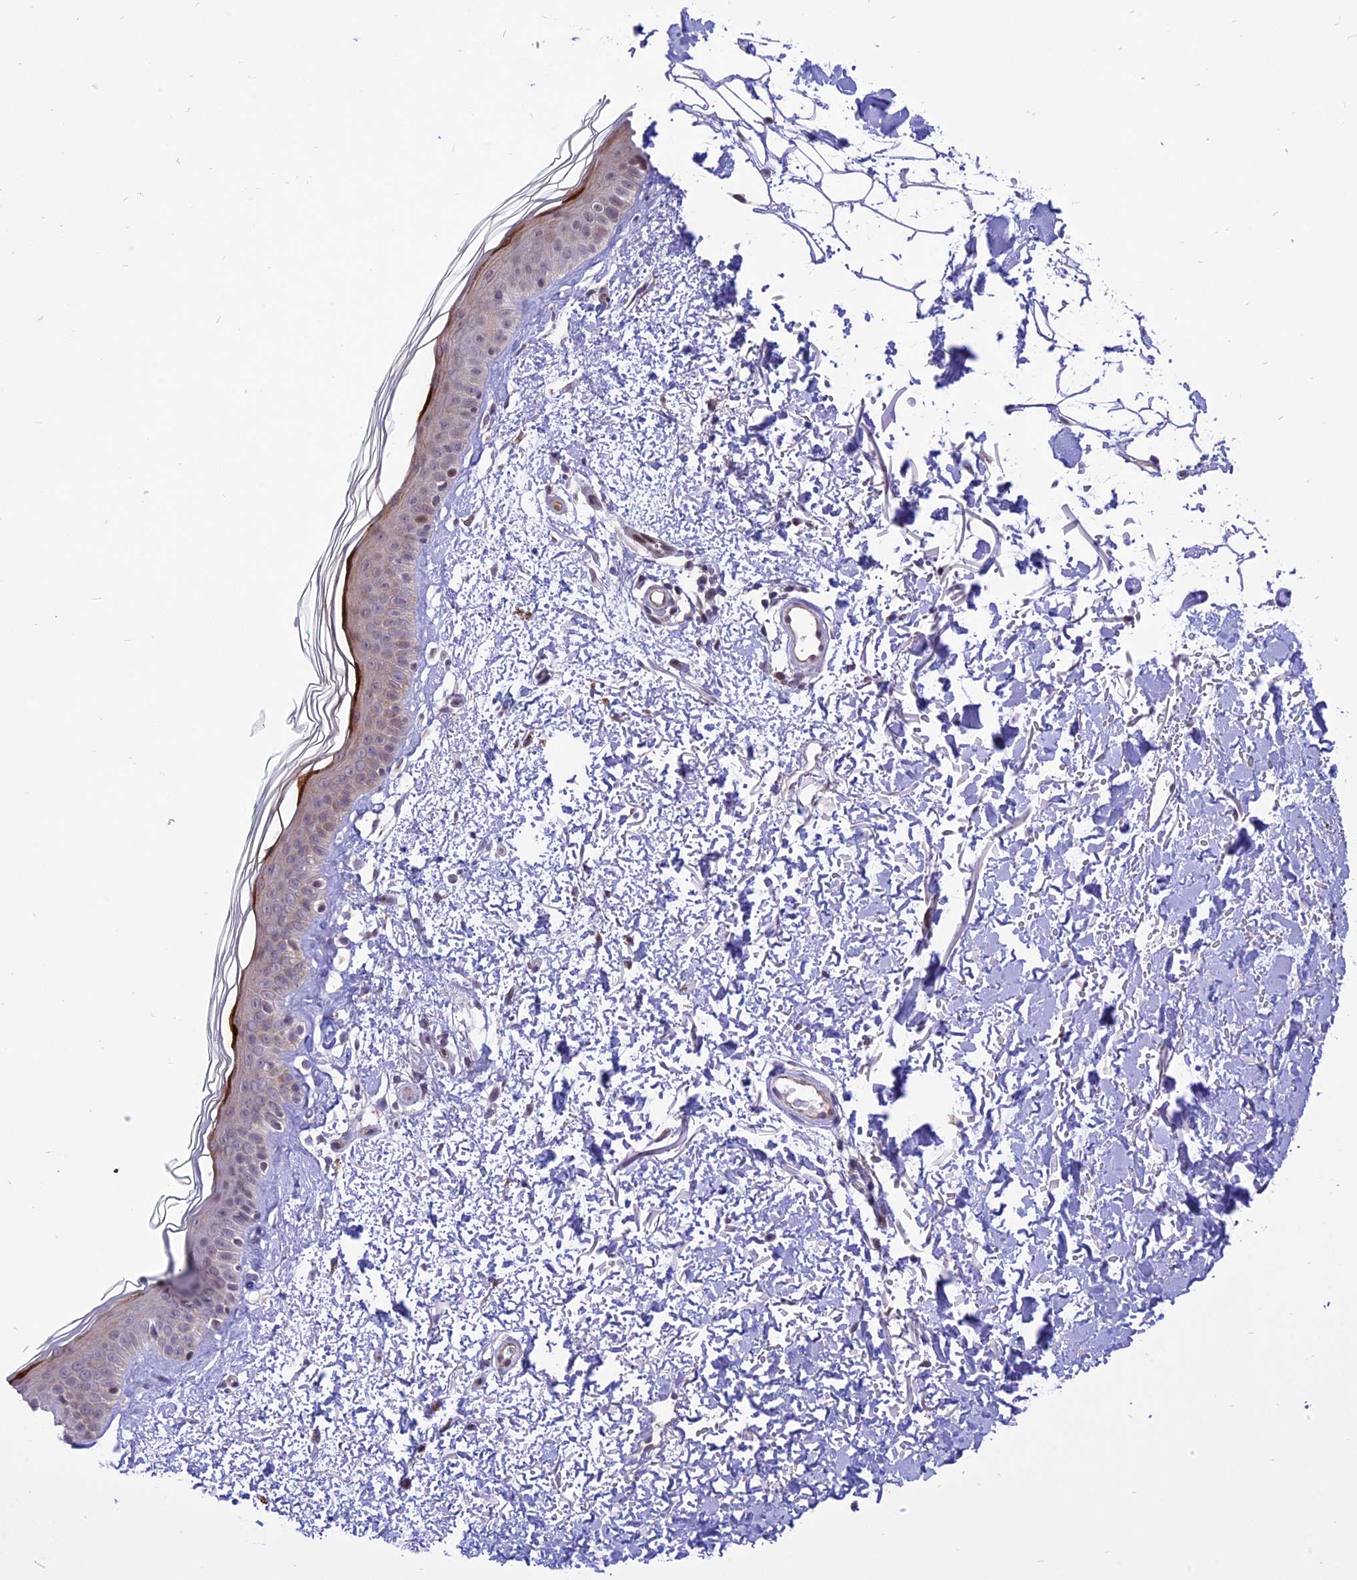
{"staining": {"intensity": "moderate", "quantity": ">75%", "location": "cytoplasmic/membranous"}, "tissue": "skin", "cell_type": "Fibroblasts", "image_type": "normal", "snomed": [{"axis": "morphology", "description": "Normal tissue, NOS"}, {"axis": "topography", "description": "Skin"}], "caption": "DAB (3,3'-diaminobenzidine) immunohistochemical staining of unremarkable human skin demonstrates moderate cytoplasmic/membranous protein staining in about >75% of fibroblasts.", "gene": "ZNF837", "patient": {"sex": "male", "age": 66}}